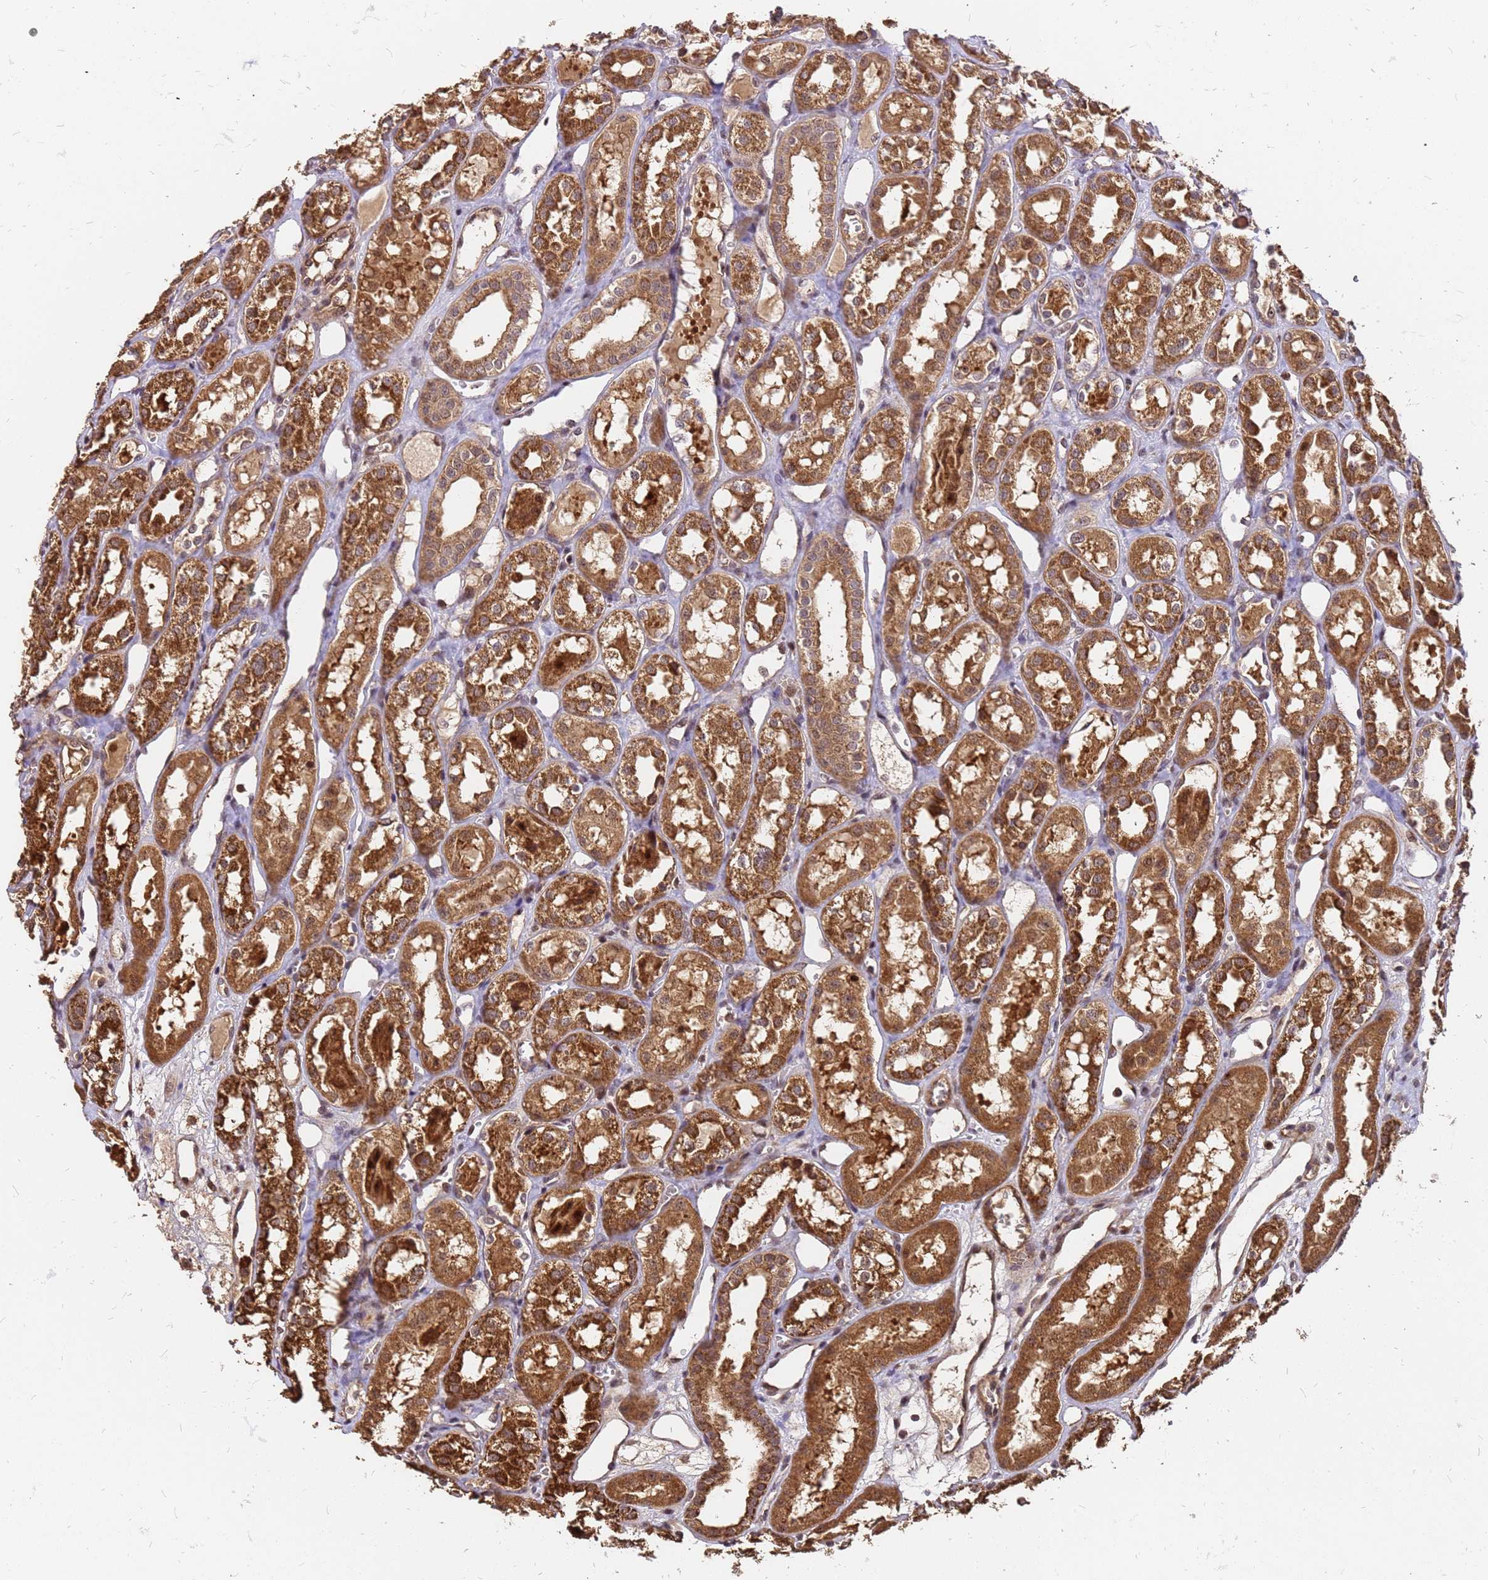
{"staining": {"intensity": "moderate", "quantity": "25%-75%", "location": "cytoplasmic/membranous,nuclear"}, "tissue": "kidney", "cell_type": "Cells in glomeruli", "image_type": "normal", "snomed": [{"axis": "morphology", "description": "Normal tissue, NOS"}, {"axis": "topography", "description": "Kidney"}], "caption": "IHC photomicrograph of benign kidney: human kidney stained using immunohistochemistry (IHC) displays medium levels of moderate protein expression localized specifically in the cytoplasmic/membranous,nuclear of cells in glomeruli, appearing as a cytoplasmic/membranous,nuclear brown color.", "gene": "GPATCH8", "patient": {"sex": "male", "age": 16}}